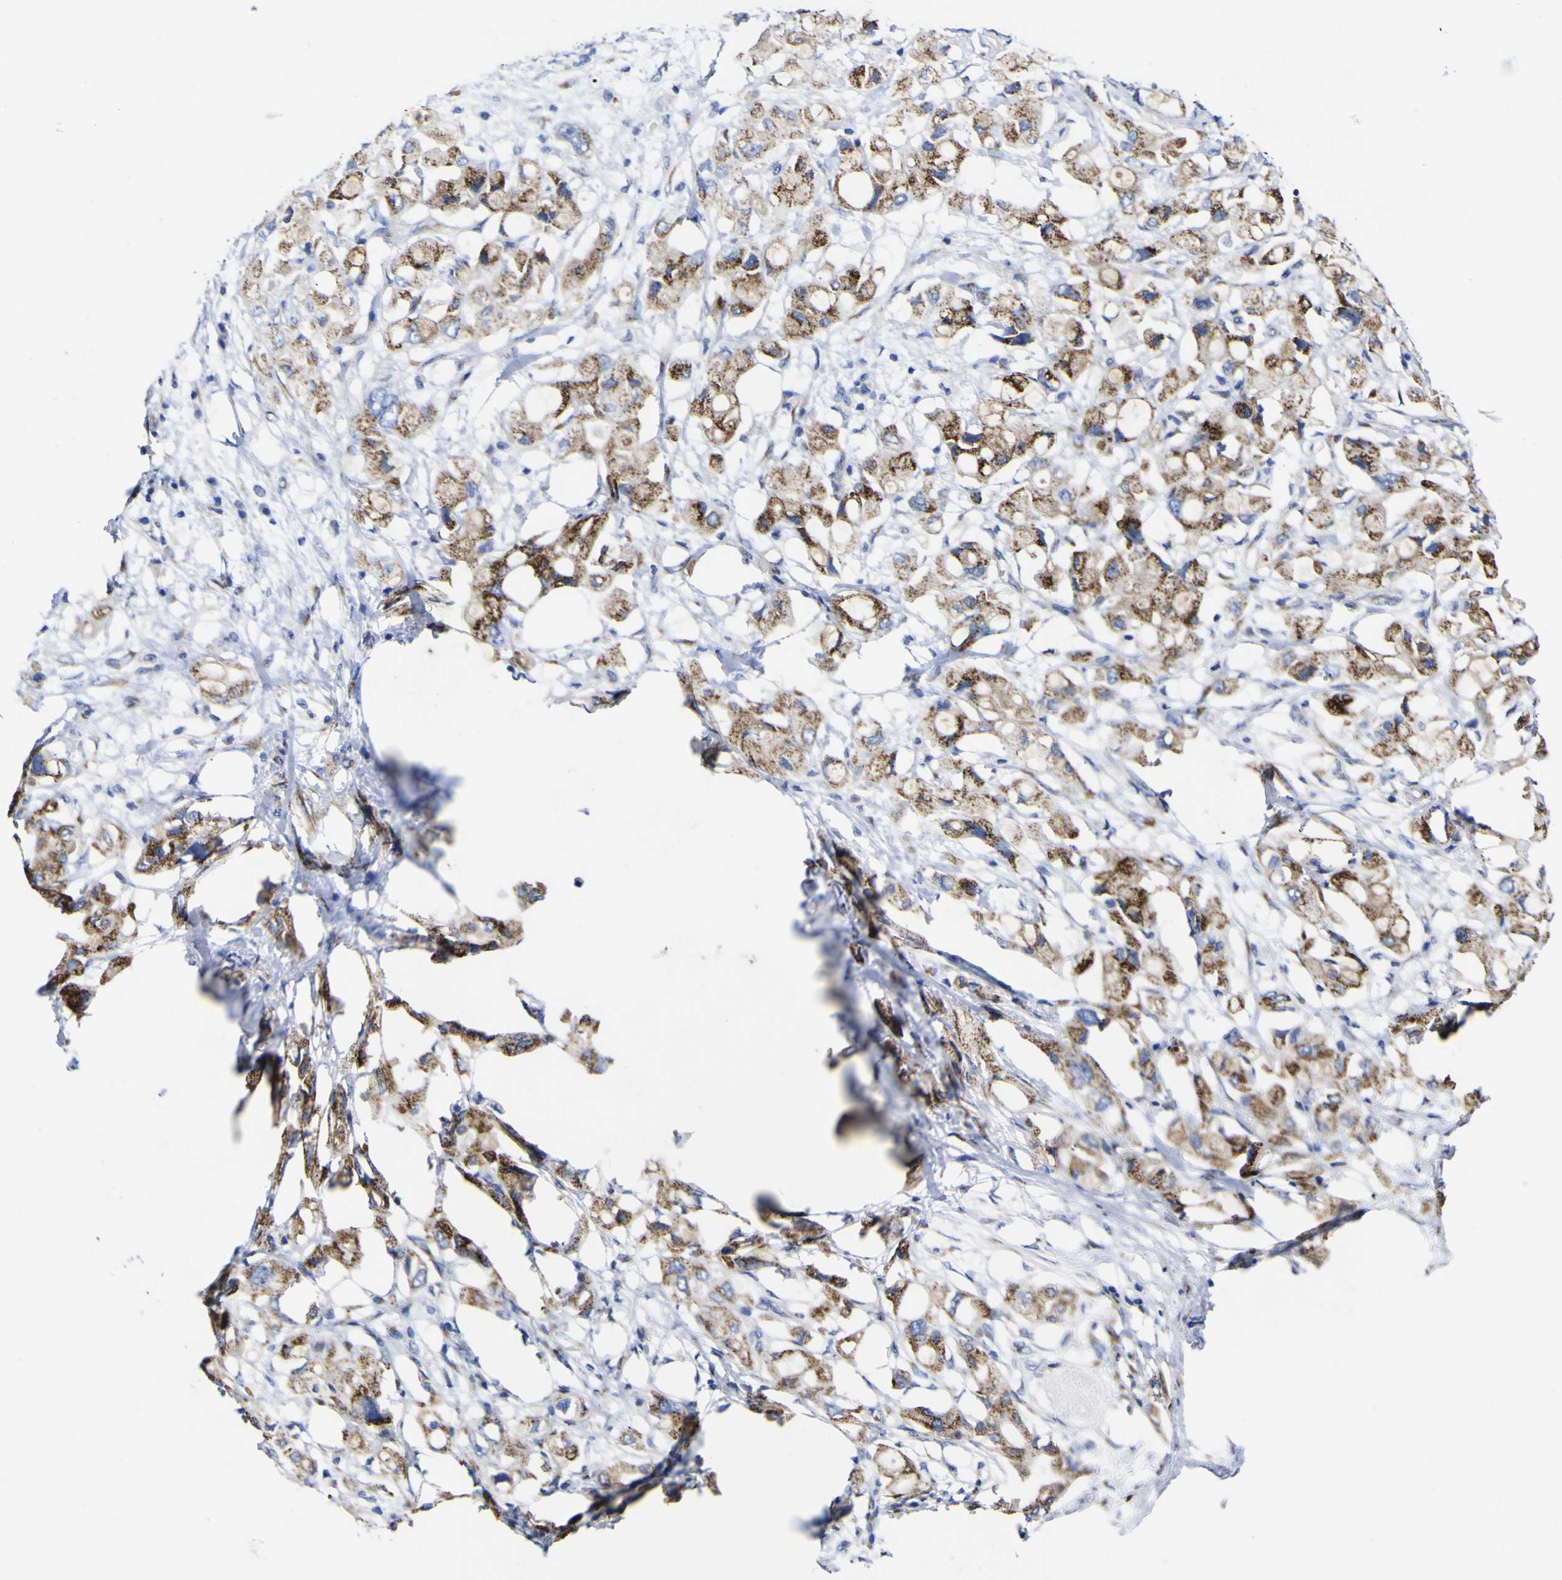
{"staining": {"intensity": "moderate", "quantity": ">75%", "location": "cytoplasmic/membranous"}, "tissue": "pancreatic cancer", "cell_type": "Tumor cells", "image_type": "cancer", "snomed": [{"axis": "morphology", "description": "Adenocarcinoma, NOS"}, {"axis": "topography", "description": "Pancreas"}], "caption": "A brown stain shows moderate cytoplasmic/membranous expression of a protein in pancreatic cancer tumor cells.", "gene": "GOLM1", "patient": {"sex": "female", "age": 56}}